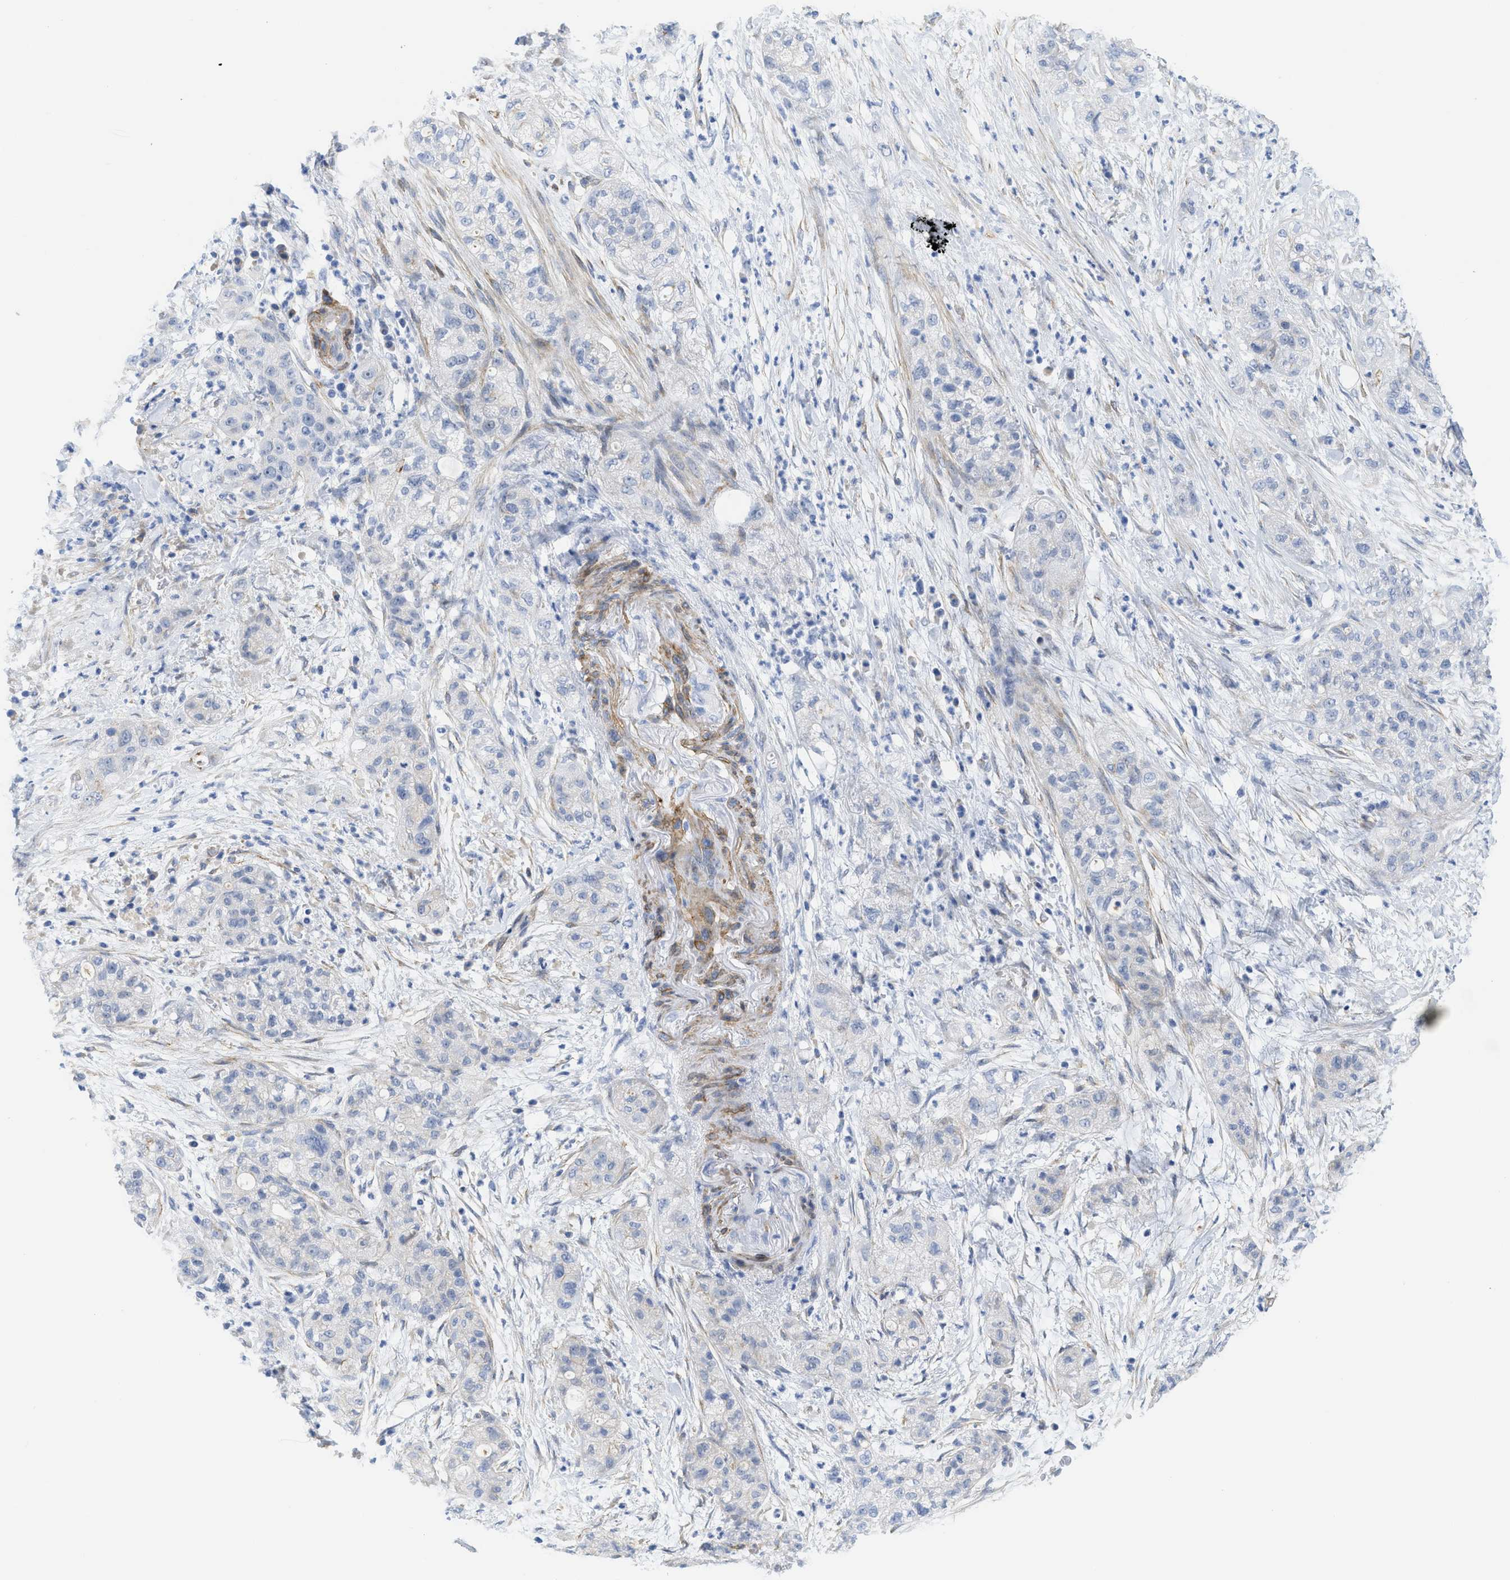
{"staining": {"intensity": "negative", "quantity": "none", "location": "none"}, "tissue": "pancreatic cancer", "cell_type": "Tumor cells", "image_type": "cancer", "snomed": [{"axis": "morphology", "description": "Adenocarcinoma, NOS"}, {"axis": "topography", "description": "Pancreas"}], "caption": "Pancreatic cancer (adenocarcinoma) stained for a protein using immunohistochemistry shows no staining tumor cells.", "gene": "TUB", "patient": {"sex": "female", "age": 78}}